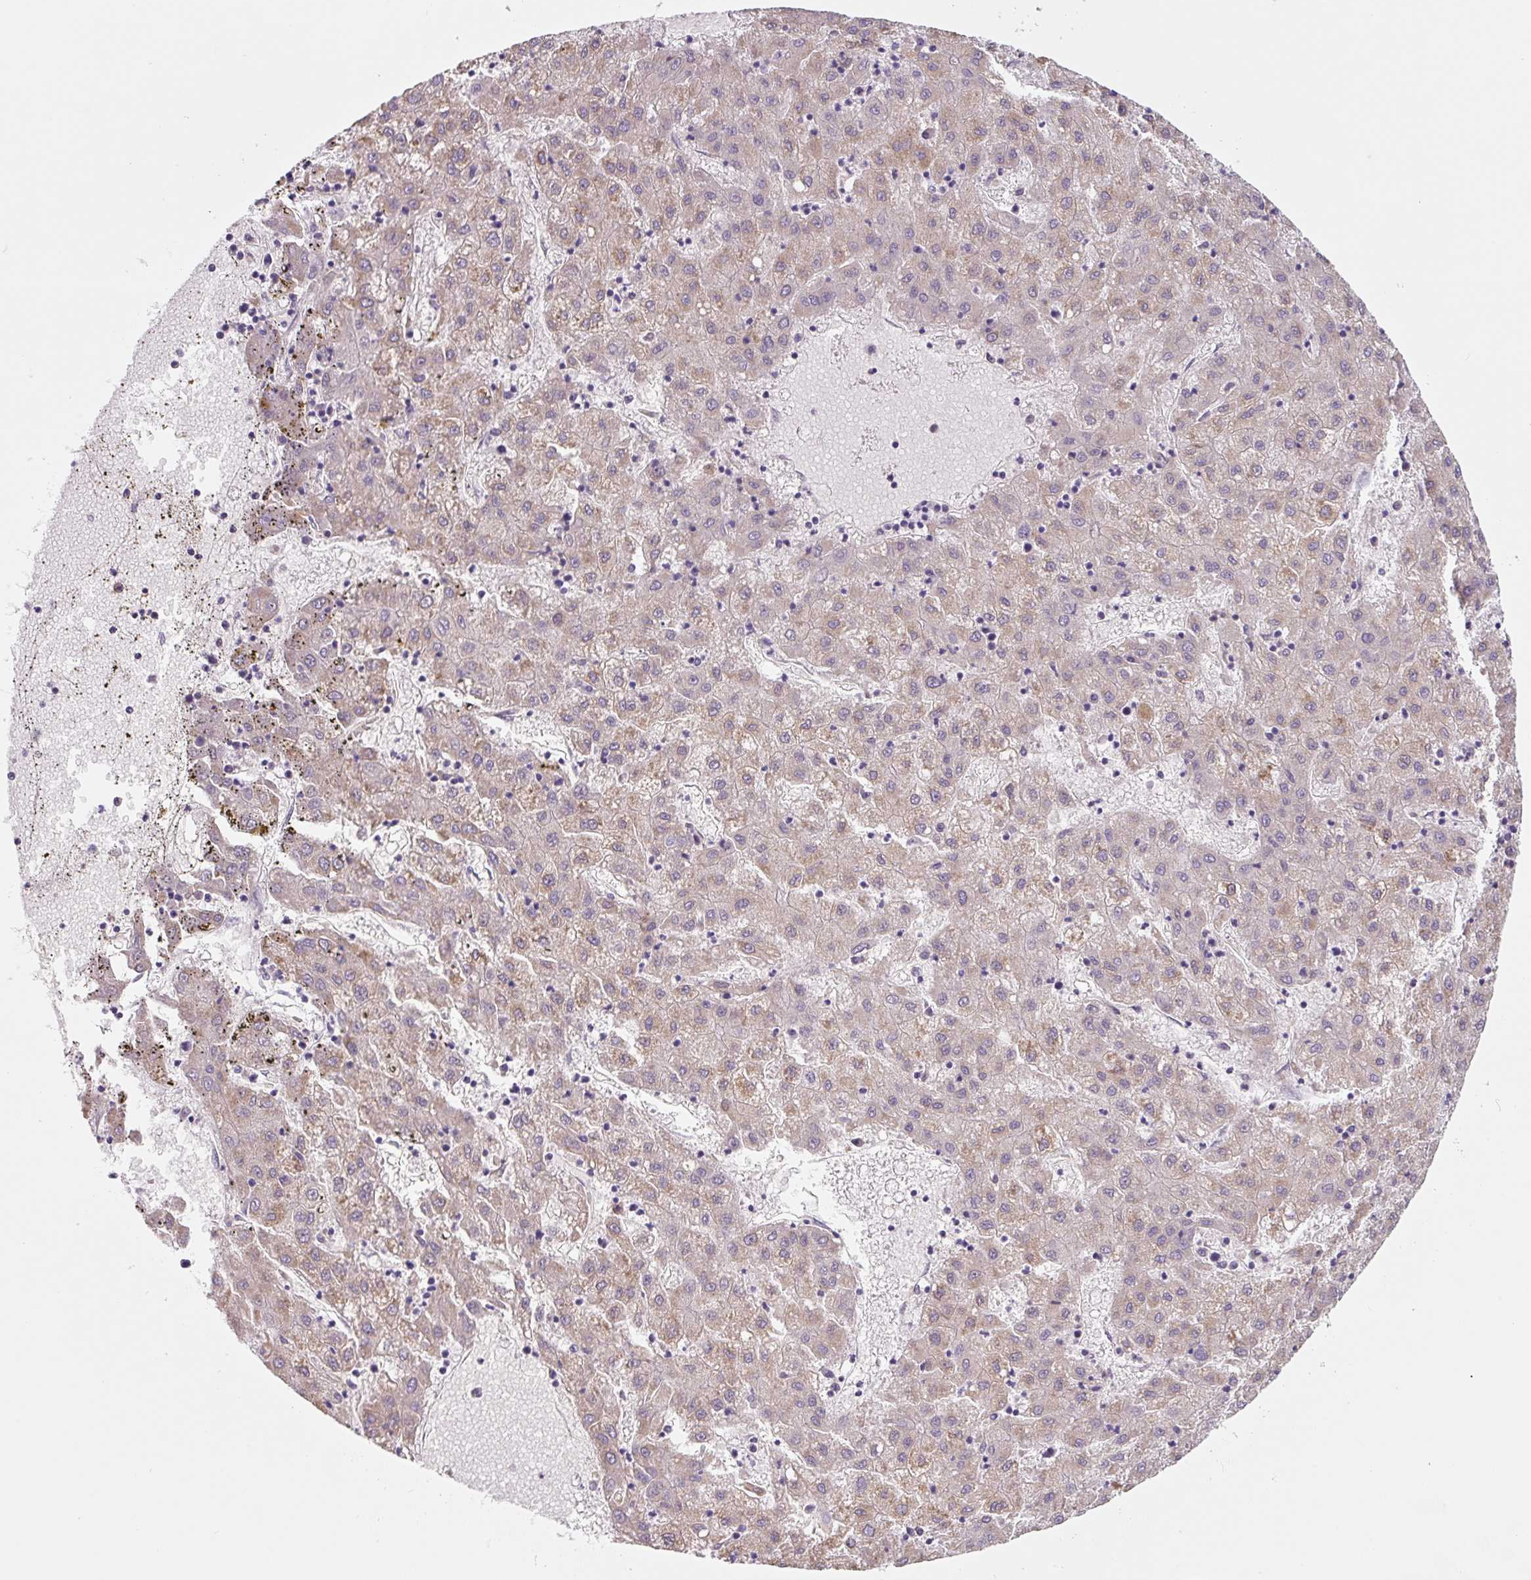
{"staining": {"intensity": "weak", "quantity": "25%-75%", "location": "cytoplasmic/membranous"}, "tissue": "liver cancer", "cell_type": "Tumor cells", "image_type": "cancer", "snomed": [{"axis": "morphology", "description": "Carcinoma, Hepatocellular, NOS"}, {"axis": "topography", "description": "Liver"}], "caption": "A brown stain labels weak cytoplasmic/membranous staining of a protein in human liver hepatocellular carcinoma tumor cells.", "gene": "ASRGL1", "patient": {"sex": "male", "age": 72}}